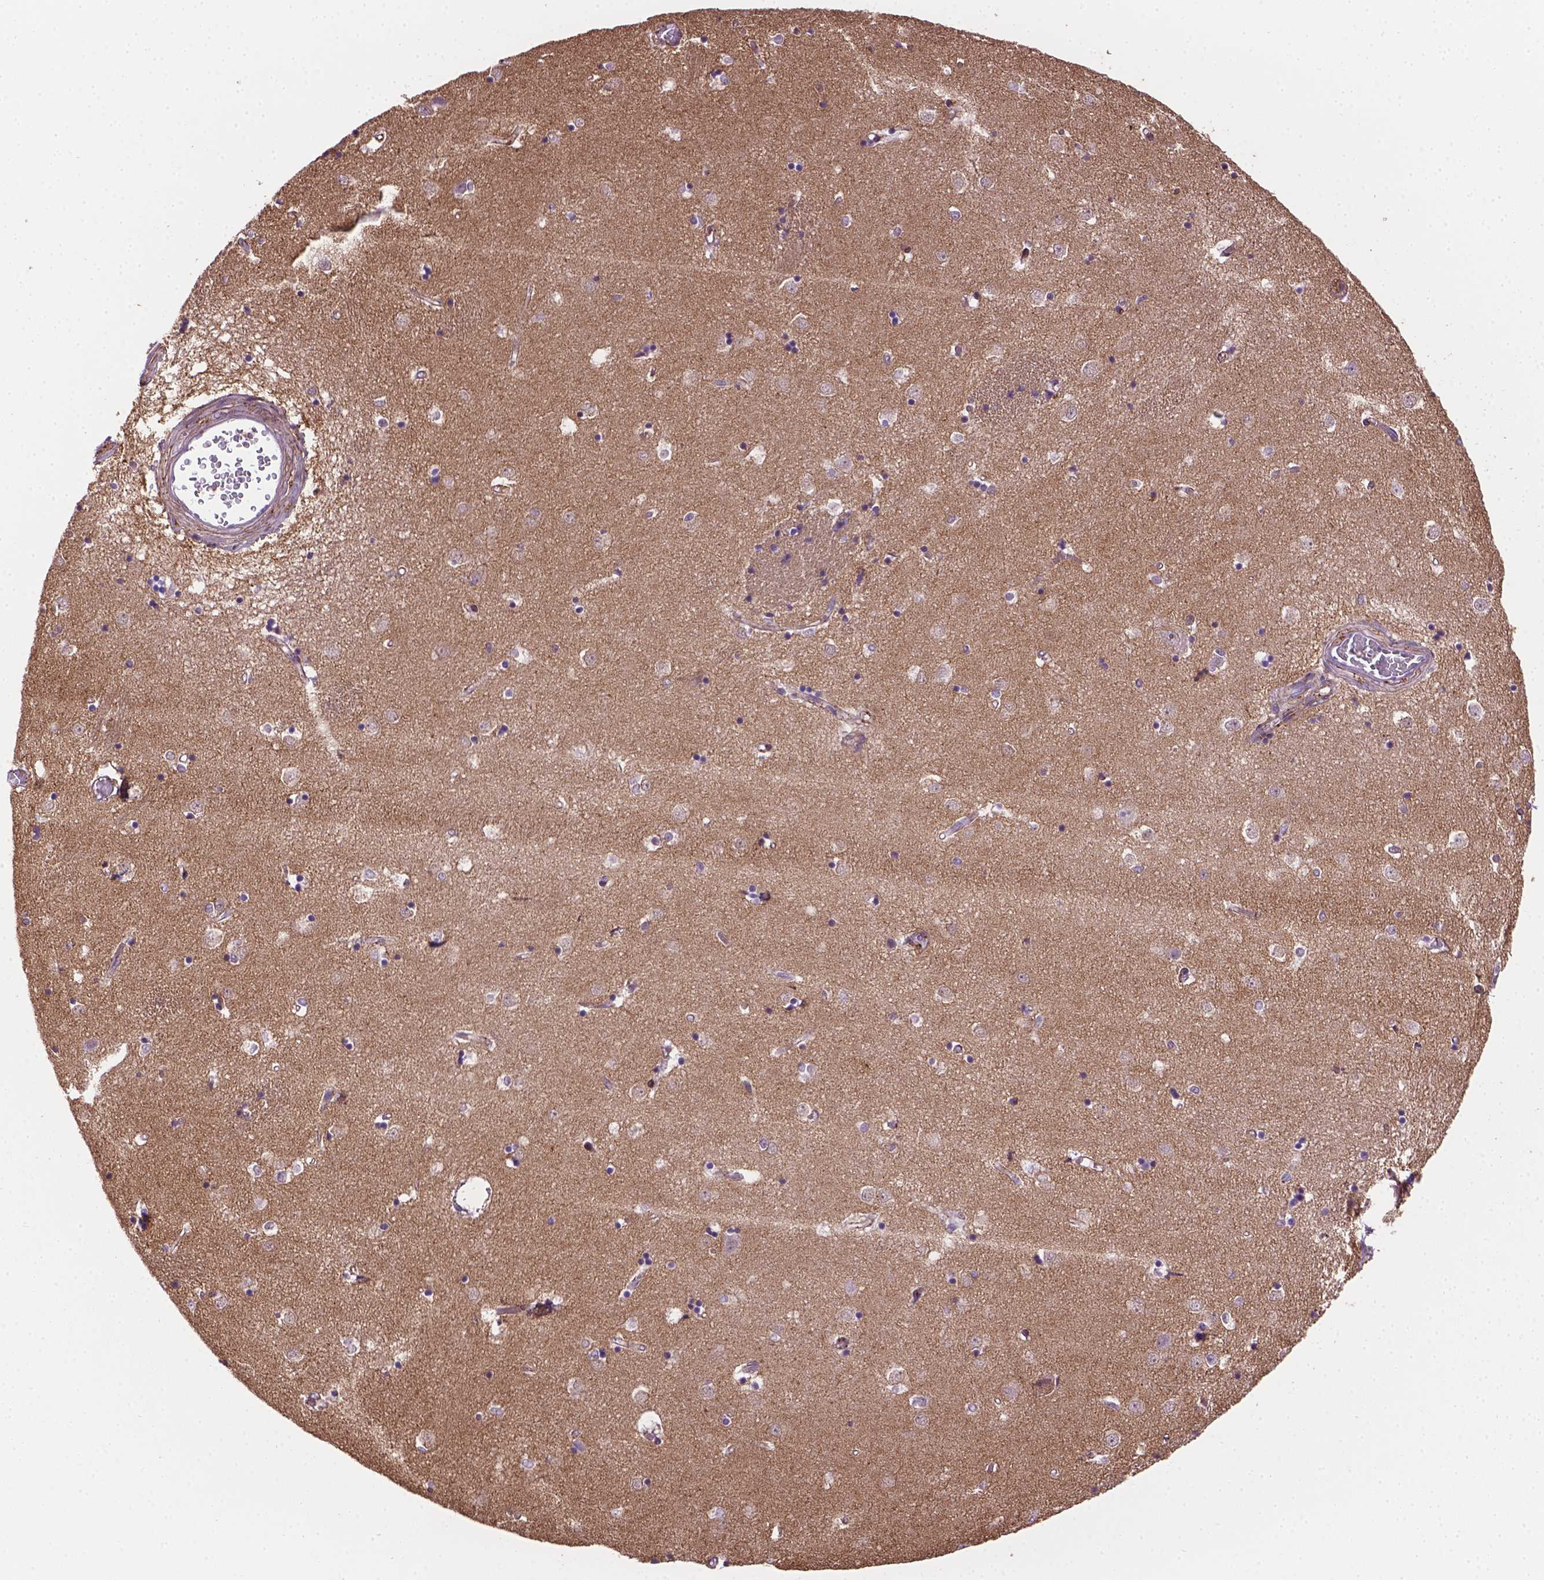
{"staining": {"intensity": "negative", "quantity": "none", "location": "none"}, "tissue": "caudate", "cell_type": "Glial cells", "image_type": "normal", "snomed": [{"axis": "morphology", "description": "Normal tissue, NOS"}, {"axis": "topography", "description": "Lateral ventricle wall"}], "caption": "This is a photomicrograph of immunohistochemistry staining of unremarkable caudate, which shows no positivity in glial cells. The staining is performed using DAB brown chromogen with nuclei counter-stained in using hematoxylin.", "gene": "ACAD10", "patient": {"sex": "male", "age": 54}}